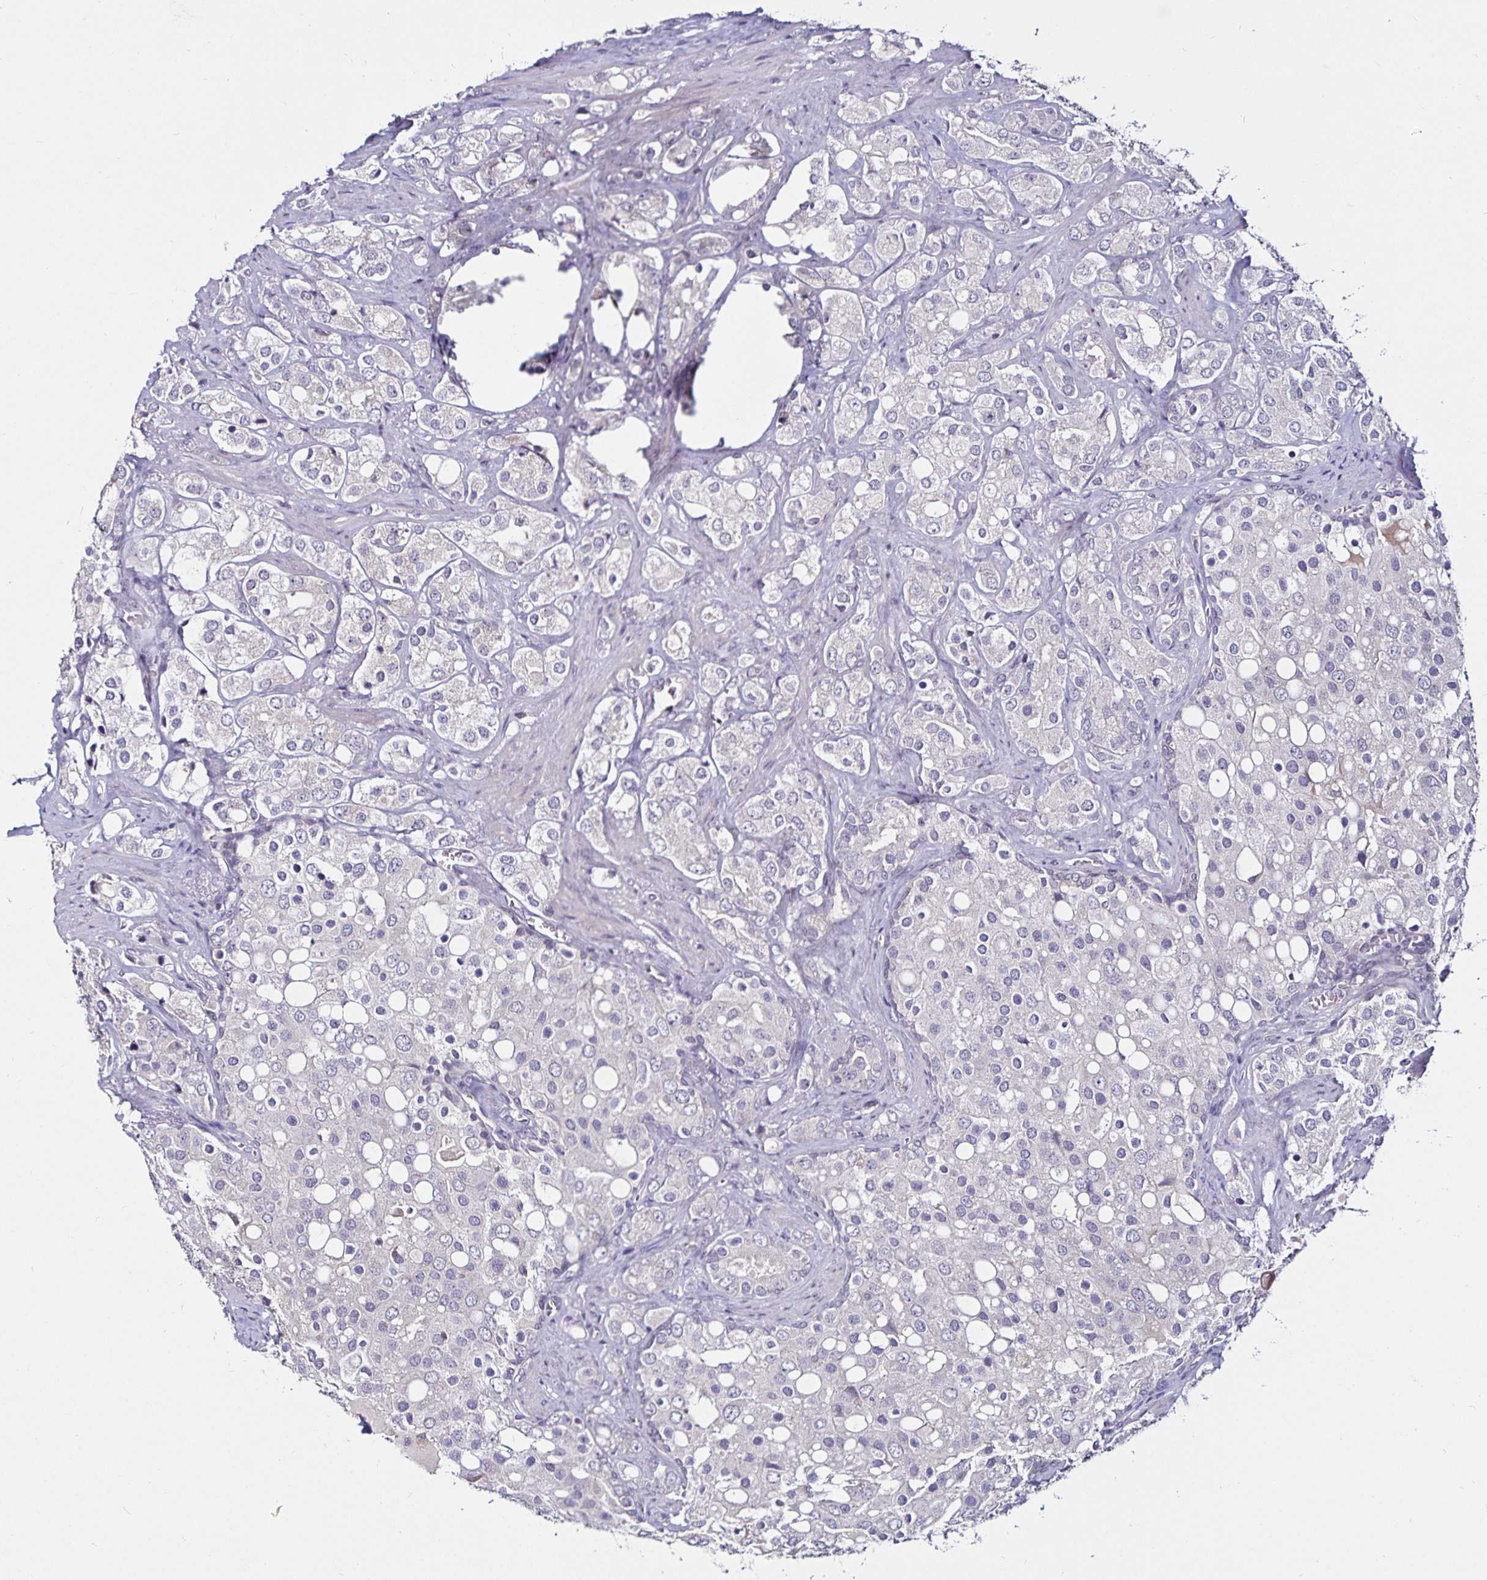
{"staining": {"intensity": "negative", "quantity": "none", "location": "none"}, "tissue": "prostate cancer", "cell_type": "Tumor cells", "image_type": "cancer", "snomed": [{"axis": "morphology", "description": "Adenocarcinoma, High grade"}, {"axis": "topography", "description": "Prostate"}], "caption": "The immunohistochemistry micrograph has no significant positivity in tumor cells of prostate adenocarcinoma (high-grade) tissue. Brightfield microscopy of immunohistochemistry stained with DAB (brown) and hematoxylin (blue), captured at high magnification.", "gene": "ACSL5", "patient": {"sex": "male", "age": 67}}